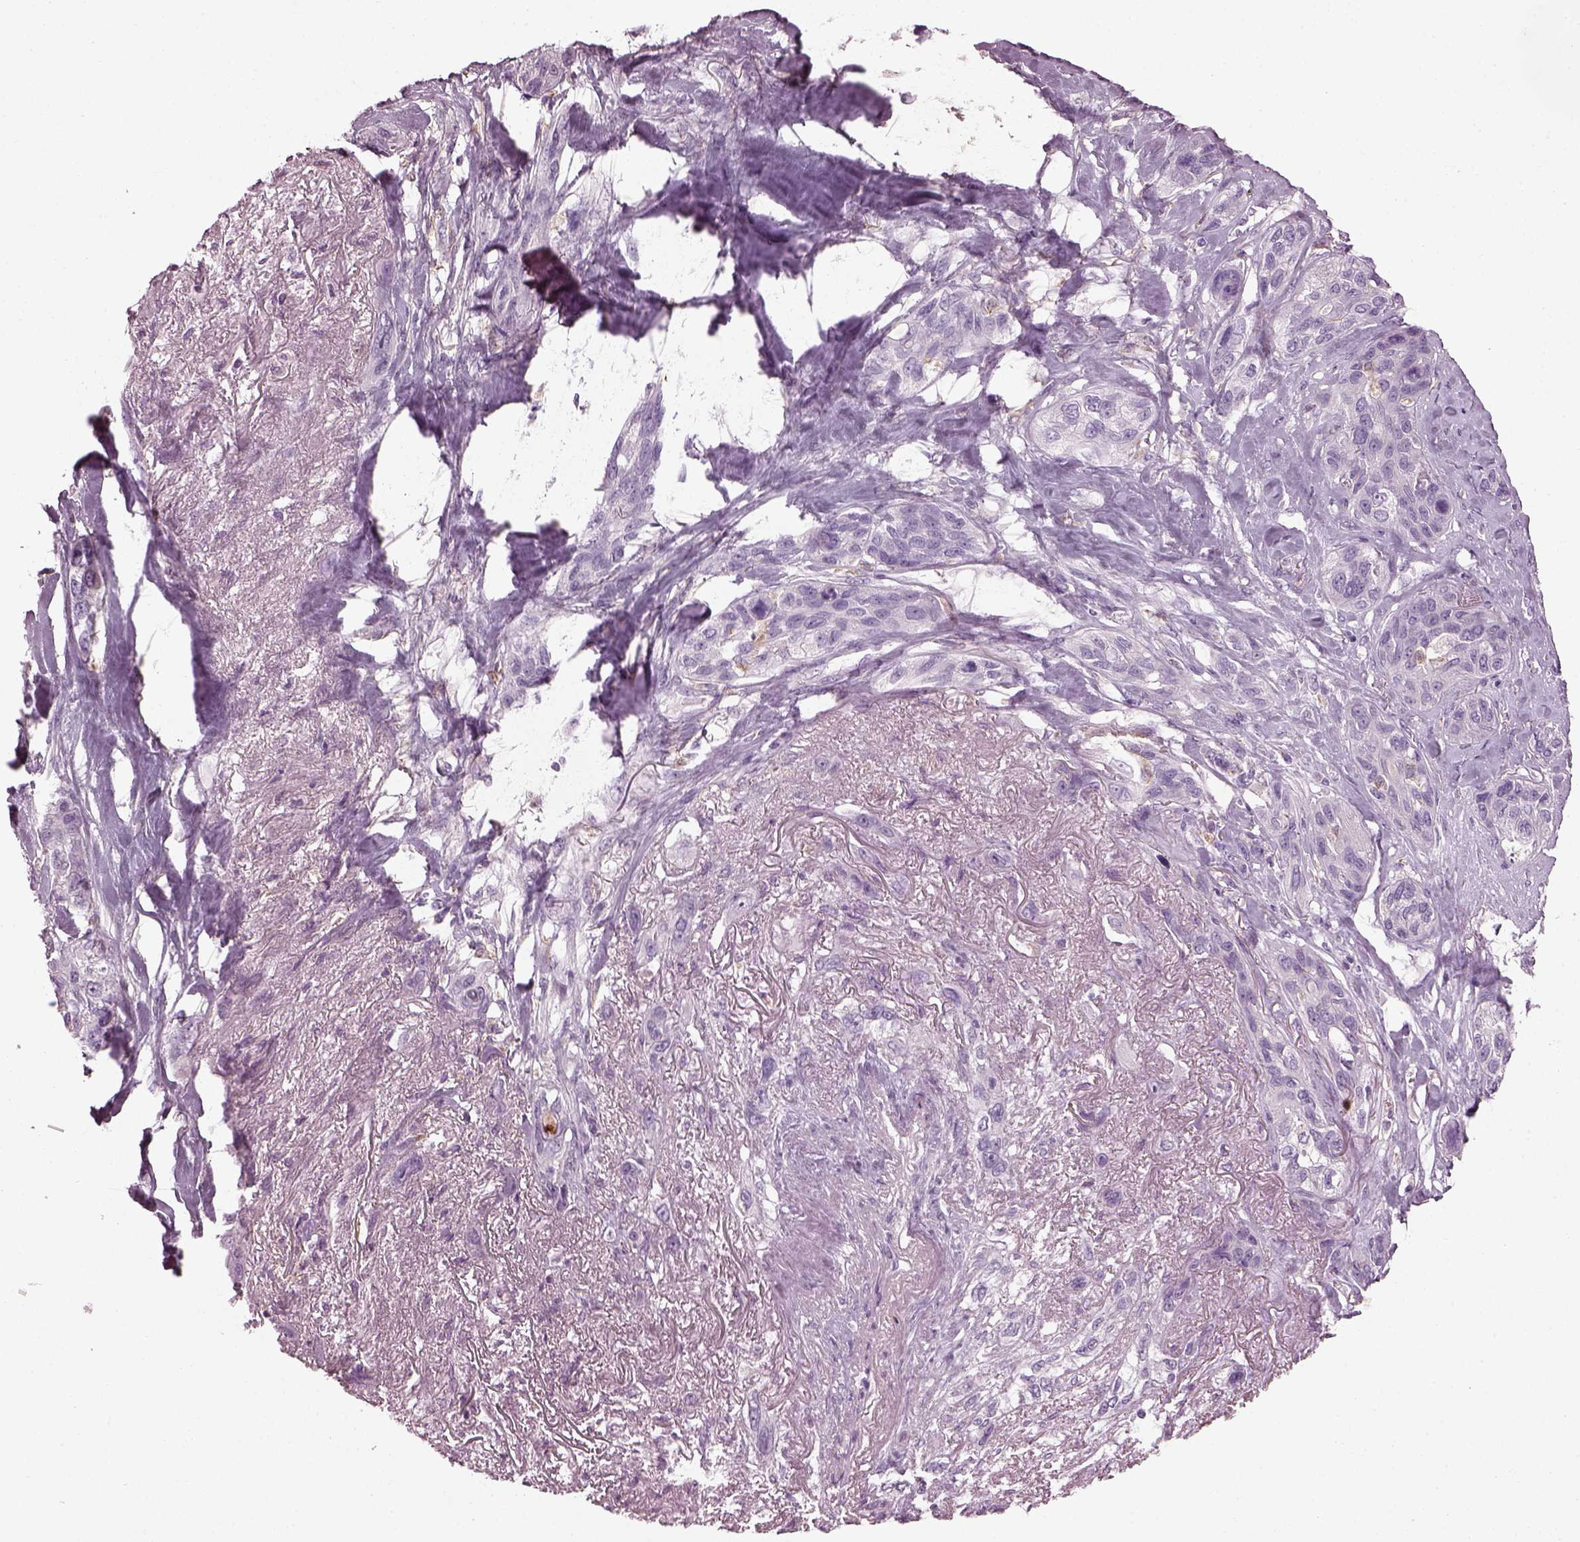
{"staining": {"intensity": "negative", "quantity": "none", "location": "none"}, "tissue": "lung cancer", "cell_type": "Tumor cells", "image_type": "cancer", "snomed": [{"axis": "morphology", "description": "Squamous cell carcinoma, NOS"}, {"axis": "topography", "description": "Lung"}], "caption": "This image is of lung cancer (squamous cell carcinoma) stained with IHC to label a protein in brown with the nuclei are counter-stained blue. There is no expression in tumor cells.", "gene": "TMEM231", "patient": {"sex": "female", "age": 70}}